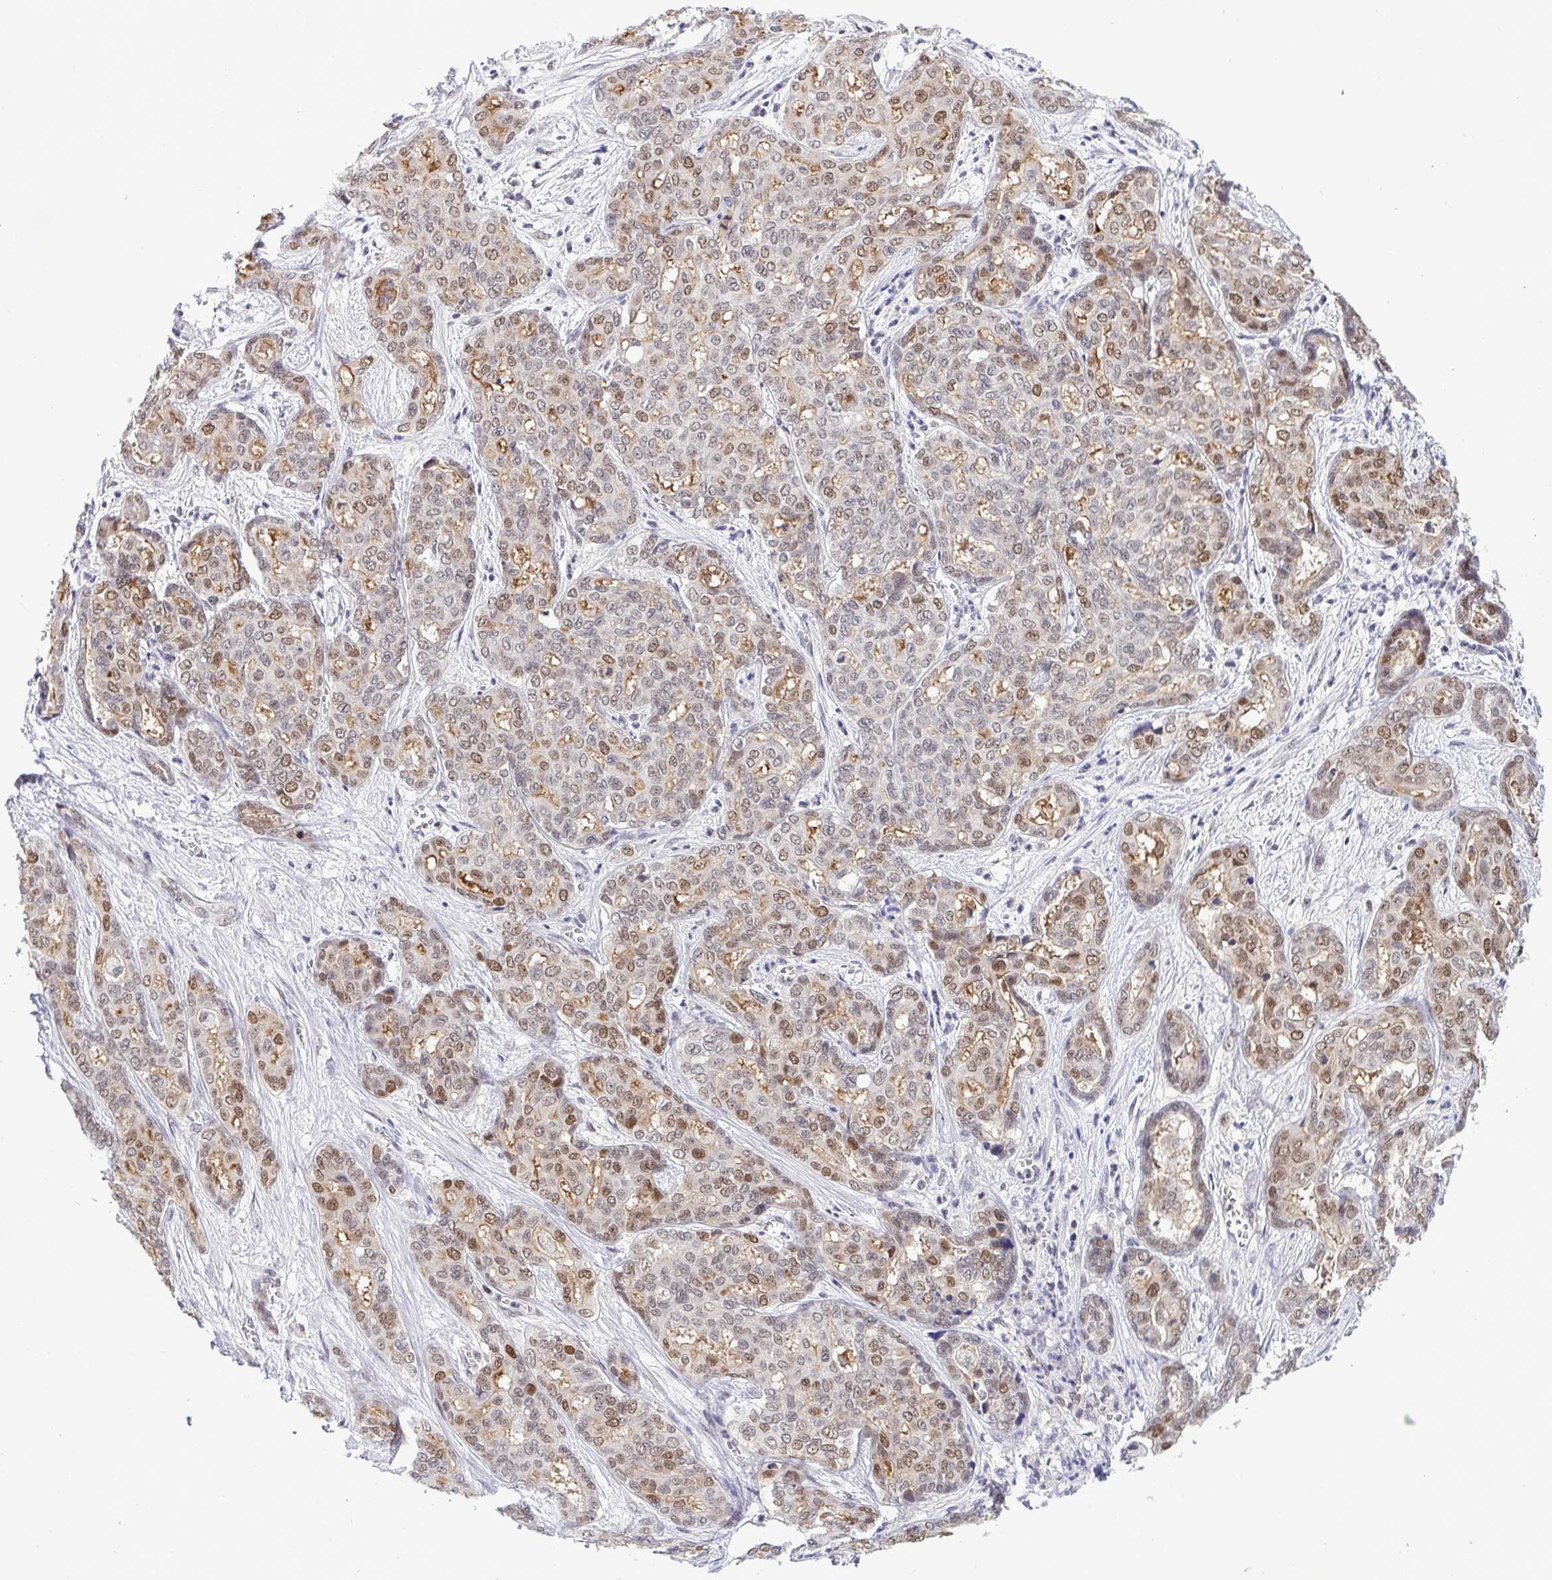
{"staining": {"intensity": "moderate", "quantity": "<25%", "location": "cytoplasmic/membranous,nuclear"}, "tissue": "liver cancer", "cell_type": "Tumor cells", "image_type": "cancer", "snomed": [{"axis": "morphology", "description": "Cholangiocarcinoma"}, {"axis": "topography", "description": "Liver"}], "caption": "A high-resolution micrograph shows immunohistochemistry staining of liver cholangiocarcinoma, which displays moderate cytoplasmic/membranous and nuclear expression in approximately <25% of tumor cells. The staining was performed using DAB (3,3'-diaminobenzidine), with brown indicating positive protein expression. Nuclei are stained blue with hematoxylin.", "gene": "RFC4", "patient": {"sex": "female", "age": 64}}